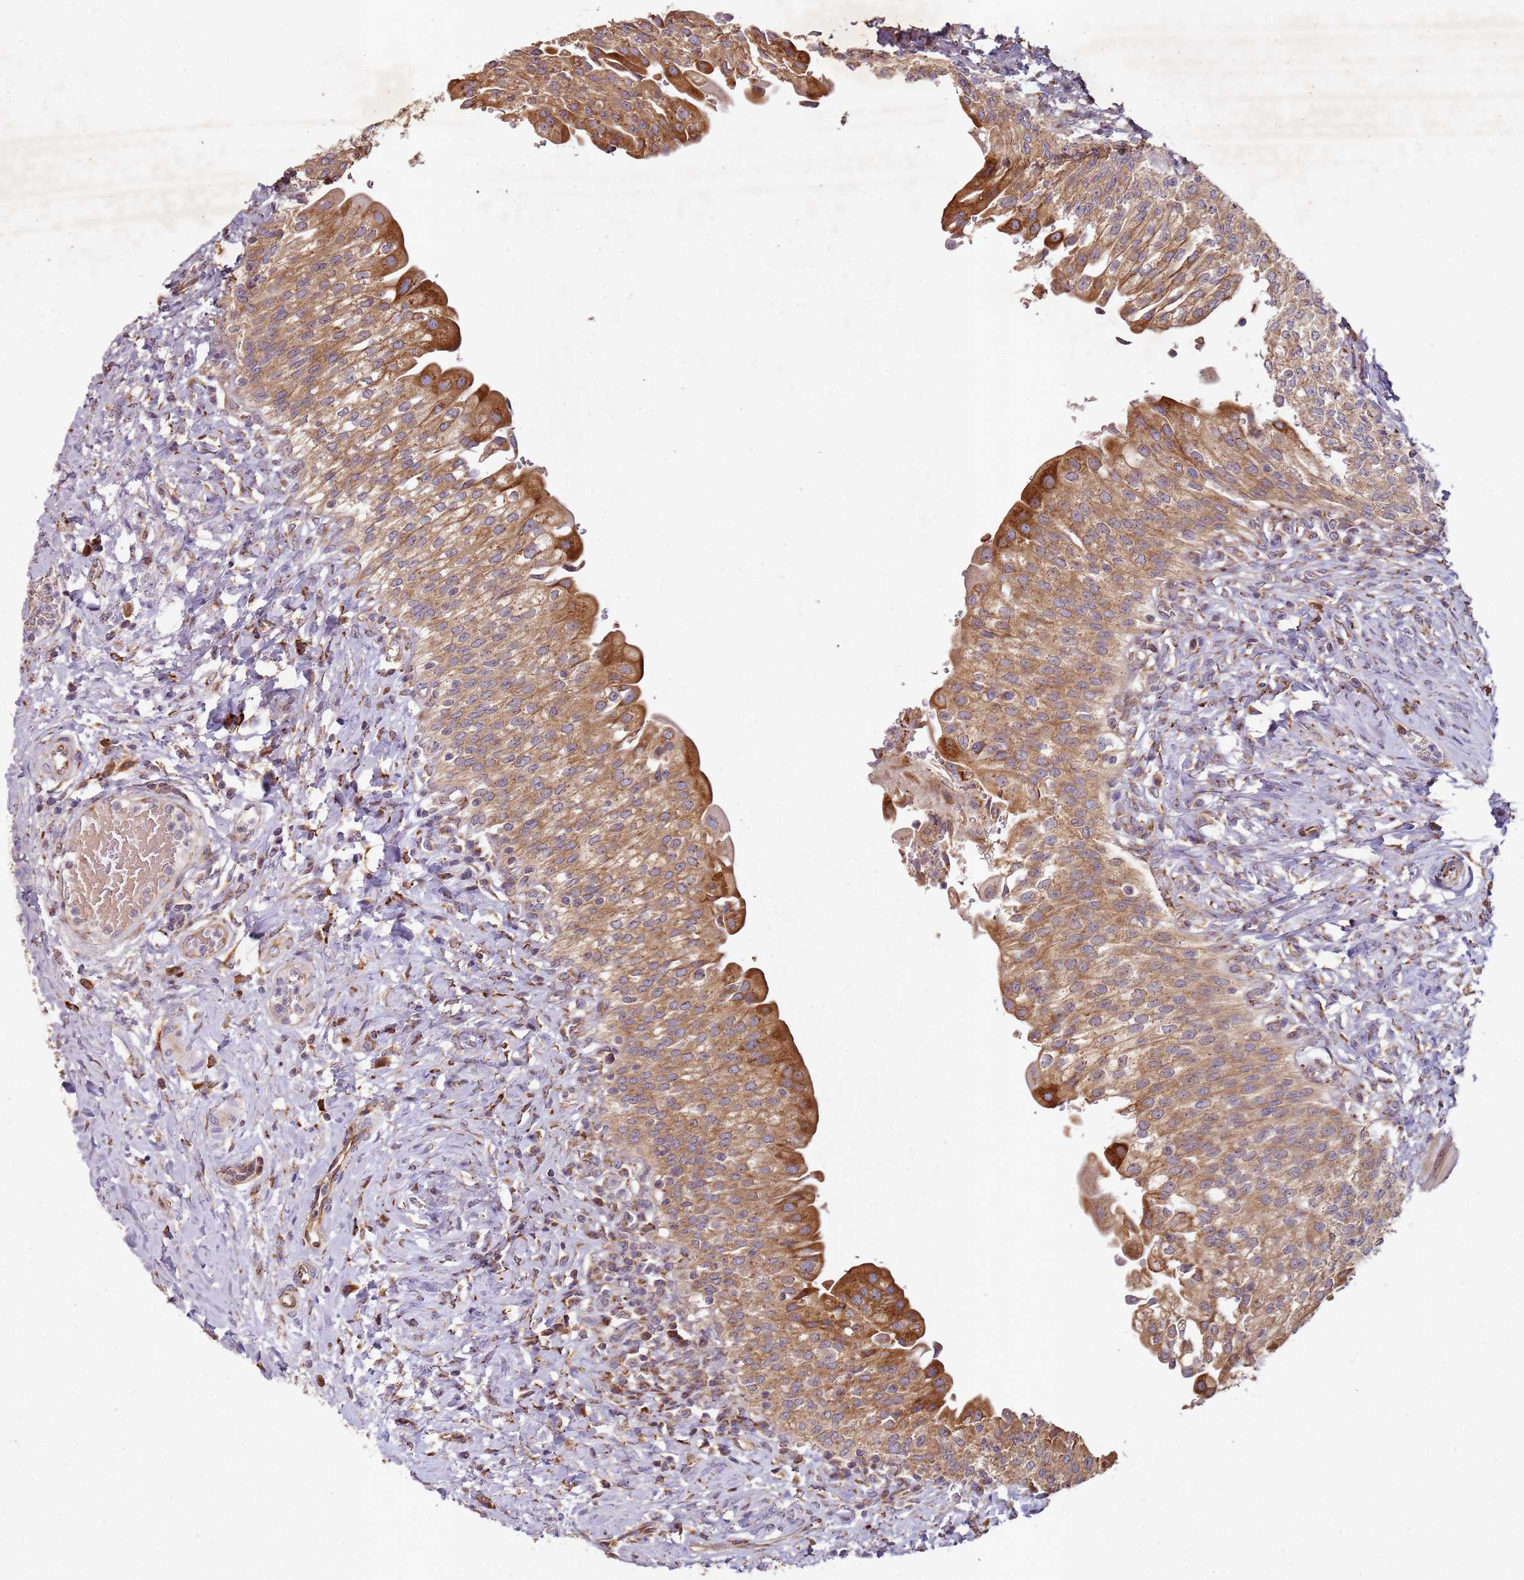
{"staining": {"intensity": "moderate", "quantity": ">75%", "location": "cytoplasmic/membranous"}, "tissue": "urinary bladder", "cell_type": "Urothelial cells", "image_type": "normal", "snomed": [{"axis": "morphology", "description": "Normal tissue, NOS"}, {"axis": "morphology", "description": "Inflammation, NOS"}, {"axis": "topography", "description": "Urinary bladder"}], "caption": "Human urinary bladder stained with a brown dye reveals moderate cytoplasmic/membranous positive staining in about >75% of urothelial cells.", "gene": "ARFRP1", "patient": {"sex": "male", "age": 64}}